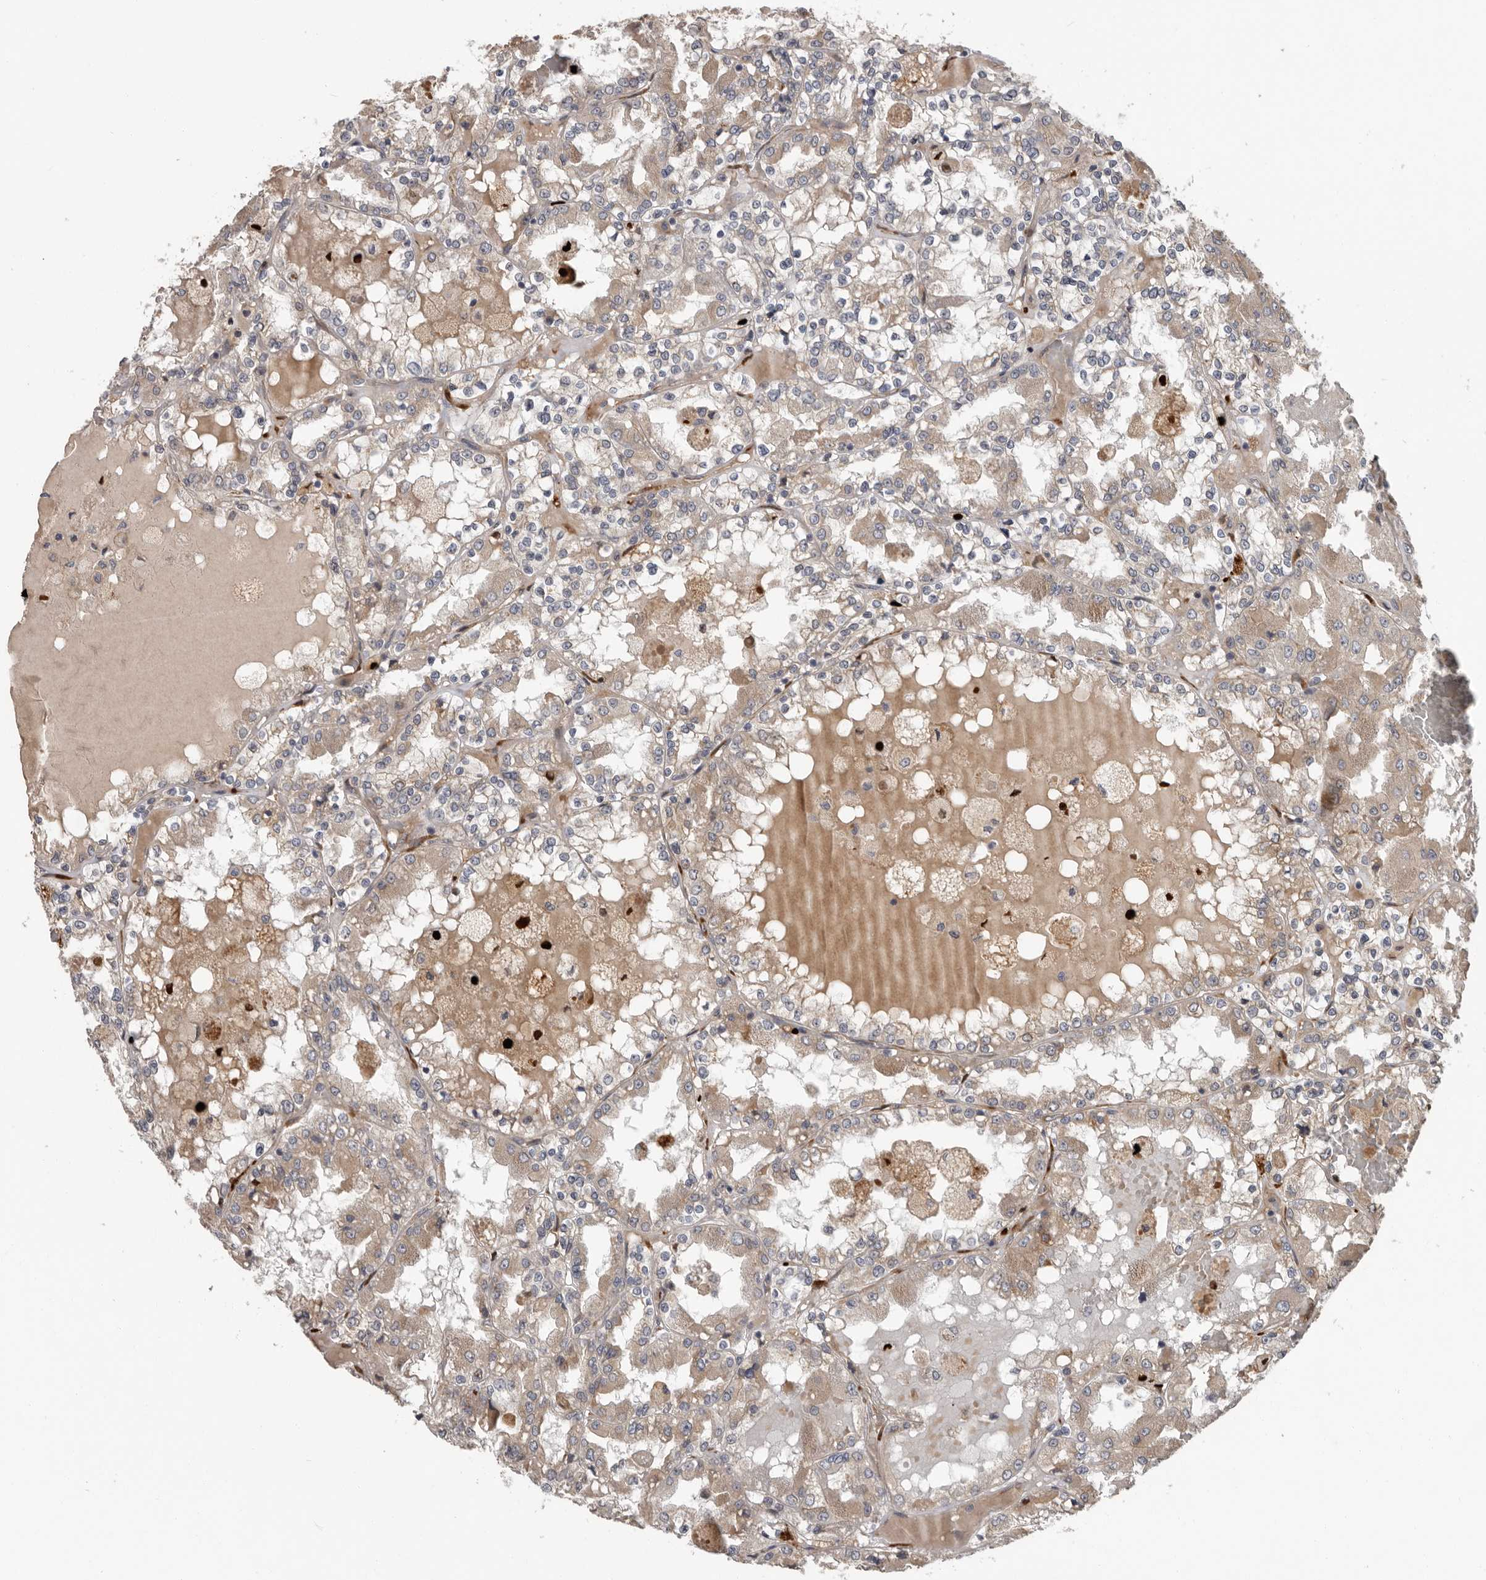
{"staining": {"intensity": "weak", "quantity": ">75%", "location": "cytoplasmic/membranous"}, "tissue": "renal cancer", "cell_type": "Tumor cells", "image_type": "cancer", "snomed": [{"axis": "morphology", "description": "Adenocarcinoma, NOS"}, {"axis": "topography", "description": "Kidney"}], "caption": "Weak cytoplasmic/membranous staining for a protein is identified in approximately >75% of tumor cells of renal adenocarcinoma using immunohistochemistry.", "gene": "MTF1", "patient": {"sex": "female", "age": 56}}